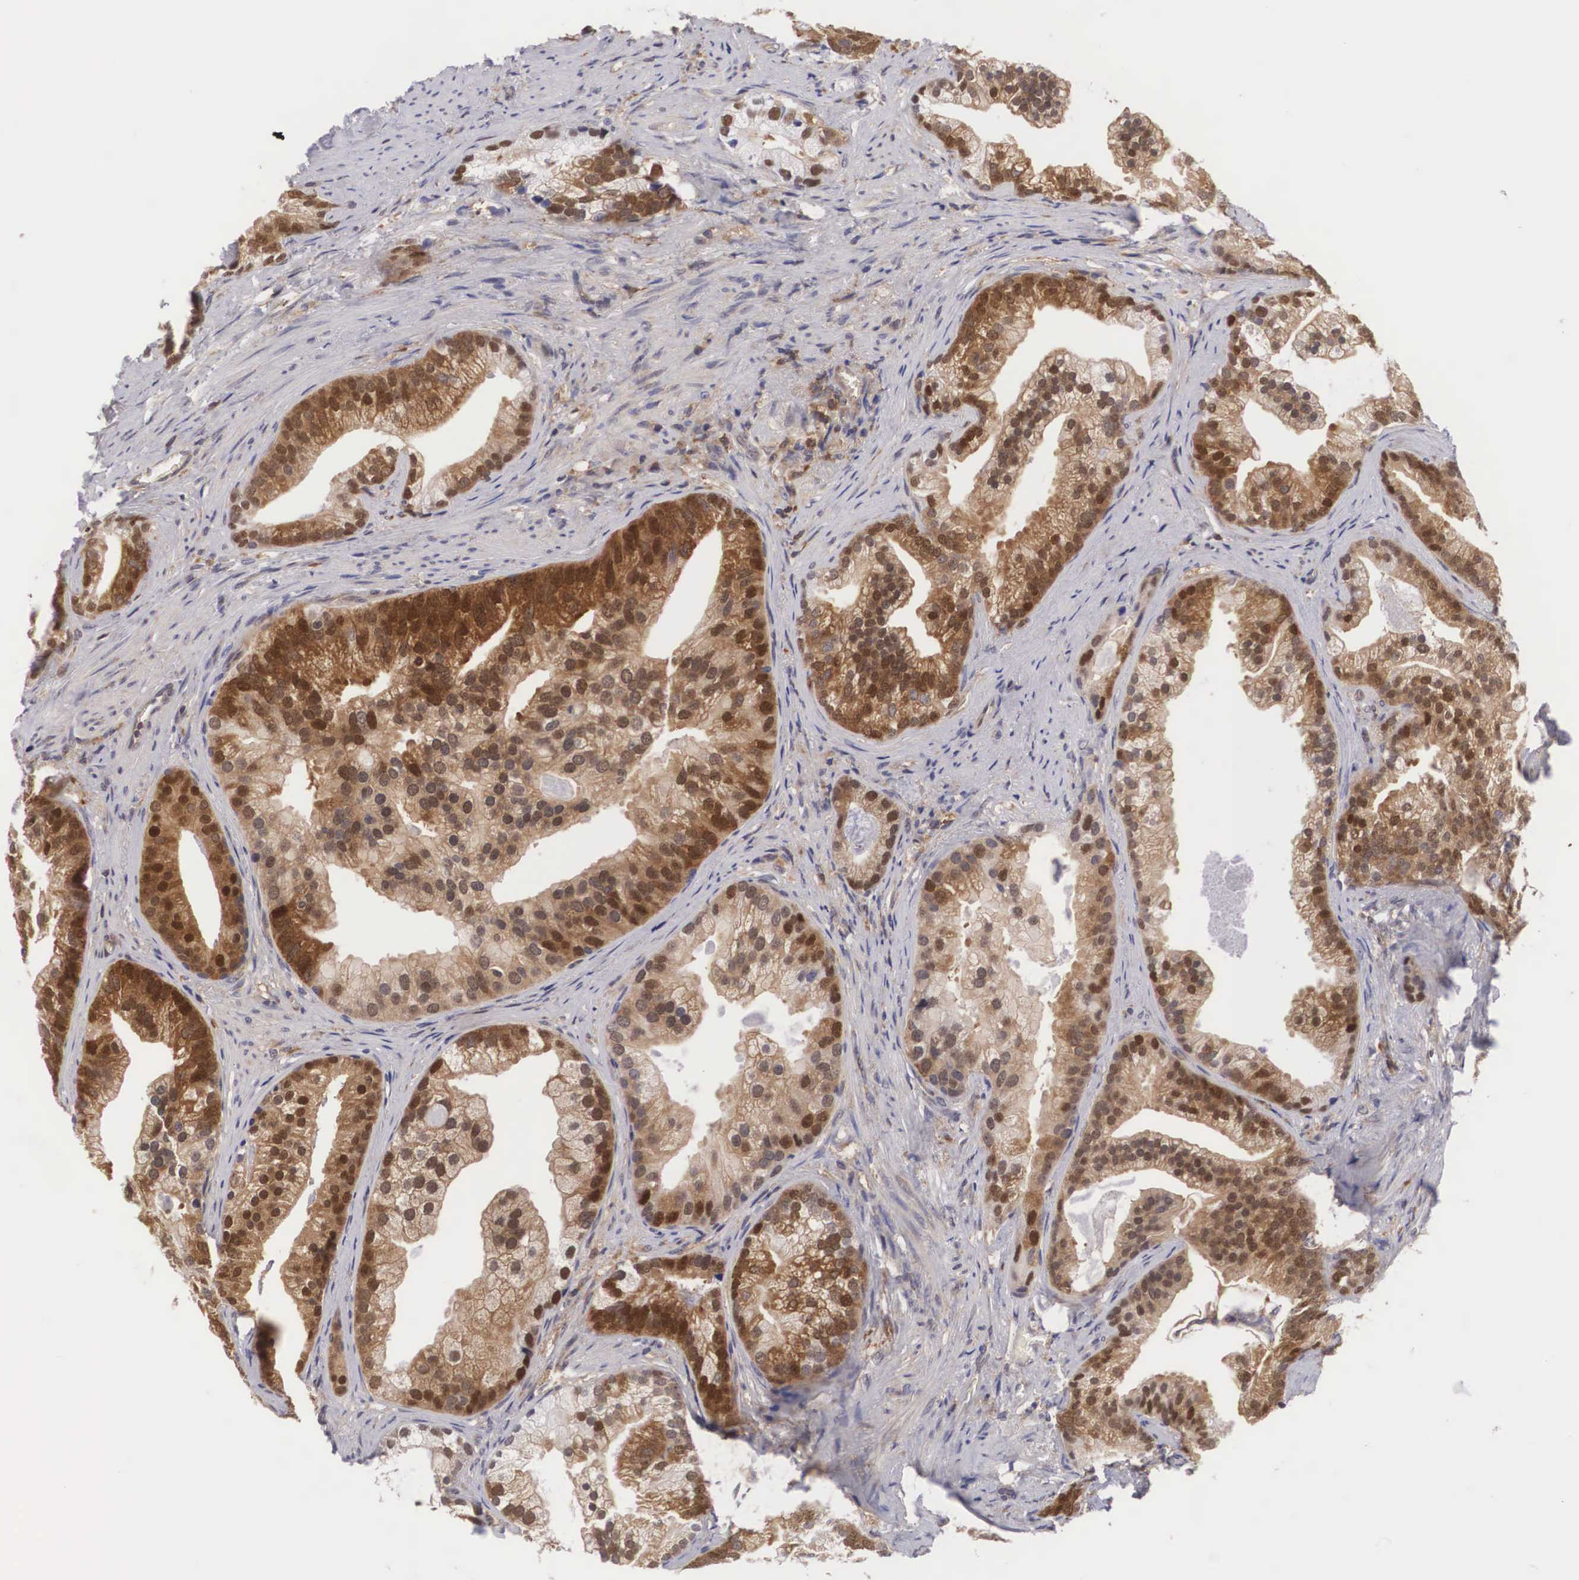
{"staining": {"intensity": "moderate", "quantity": ">75%", "location": "cytoplasmic/membranous,nuclear"}, "tissue": "prostate cancer", "cell_type": "Tumor cells", "image_type": "cancer", "snomed": [{"axis": "morphology", "description": "Adenocarcinoma, Low grade"}, {"axis": "topography", "description": "Prostate"}], "caption": "Immunohistochemical staining of prostate cancer reveals medium levels of moderate cytoplasmic/membranous and nuclear expression in about >75% of tumor cells. The staining was performed using DAB, with brown indicating positive protein expression. Nuclei are stained blue with hematoxylin.", "gene": "ADSL", "patient": {"sex": "male", "age": 71}}